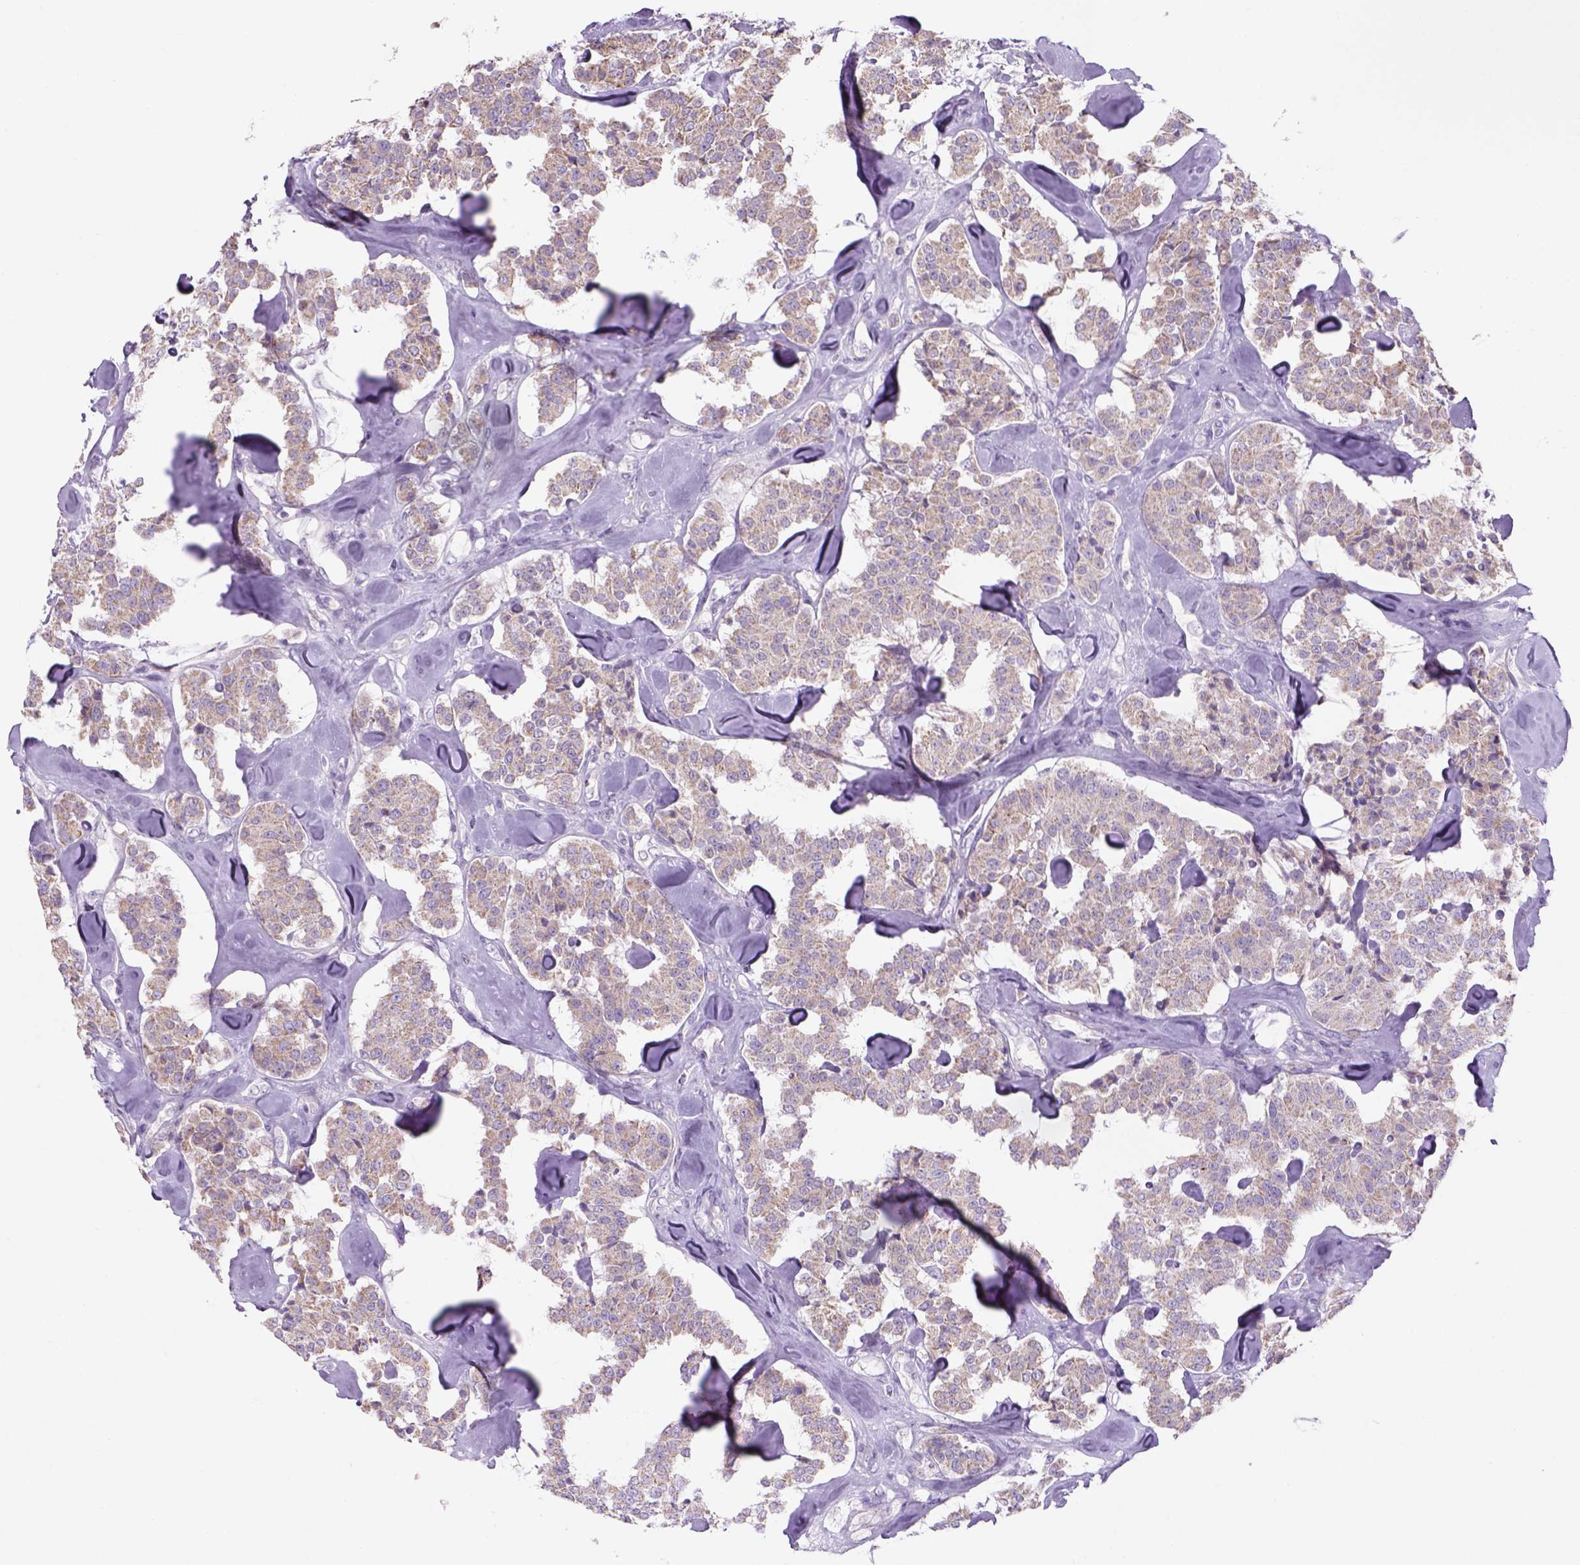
{"staining": {"intensity": "weak", "quantity": ">75%", "location": "cytoplasmic/membranous"}, "tissue": "carcinoid", "cell_type": "Tumor cells", "image_type": "cancer", "snomed": [{"axis": "morphology", "description": "Carcinoid, malignant, NOS"}, {"axis": "topography", "description": "Pancreas"}], "caption": "The image demonstrates a brown stain indicating the presence of a protein in the cytoplasmic/membranous of tumor cells in carcinoid (malignant).", "gene": "ADGRV1", "patient": {"sex": "male", "age": 41}}